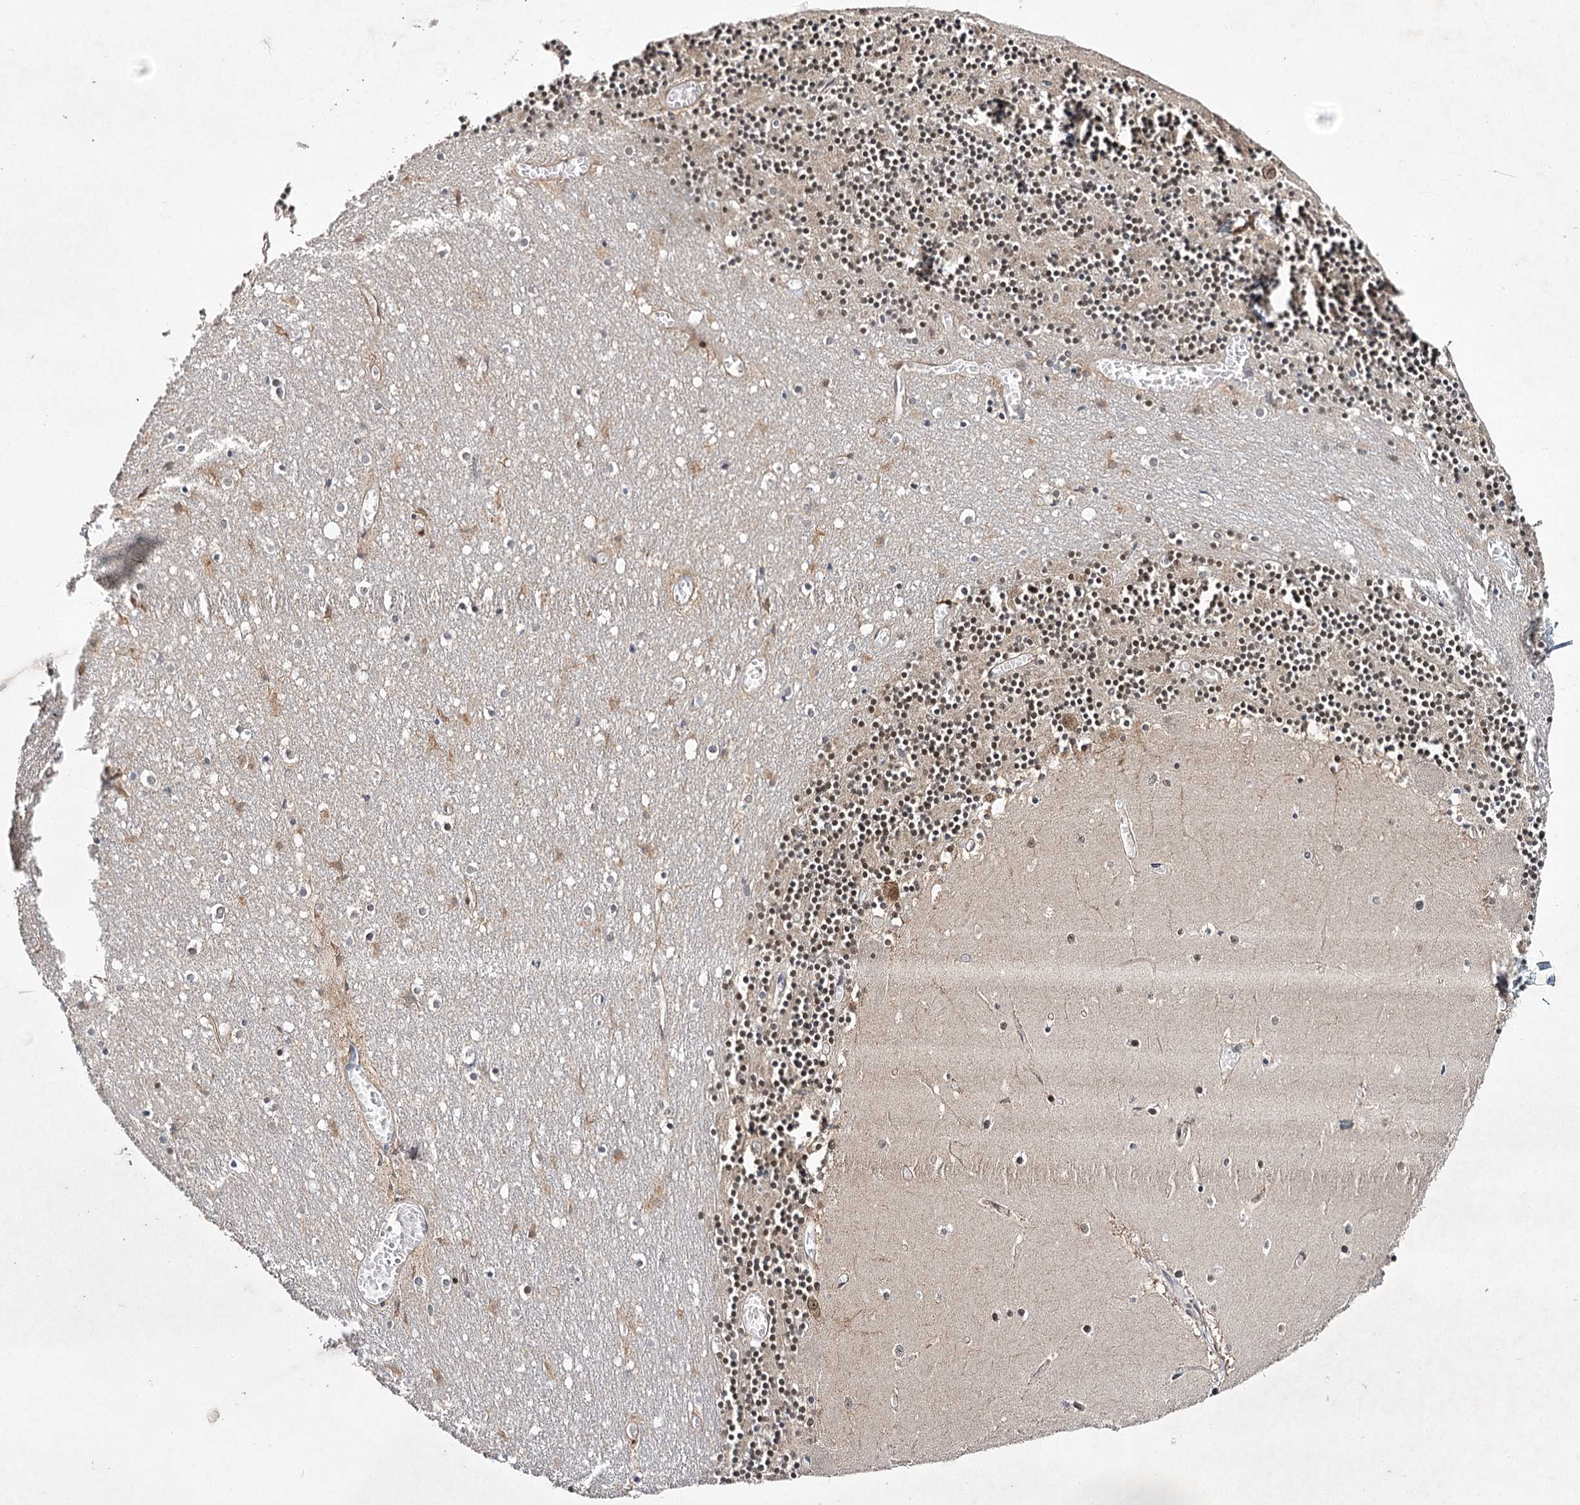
{"staining": {"intensity": "moderate", "quantity": "25%-75%", "location": "nuclear"}, "tissue": "cerebellum", "cell_type": "Cells in granular layer", "image_type": "normal", "snomed": [{"axis": "morphology", "description": "Normal tissue, NOS"}, {"axis": "topography", "description": "Cerebellum"}], "caption": "High-power microscopy captured an IHC micrograph of normal cerebellum, revealing moderate nuclear positivity in about 25%-75% of cells in granular layer. (IHC, brightfield microscopy, high magnification).", "gene": "DCUN1D4", "patient": {"sex": "female", "age": 28}}